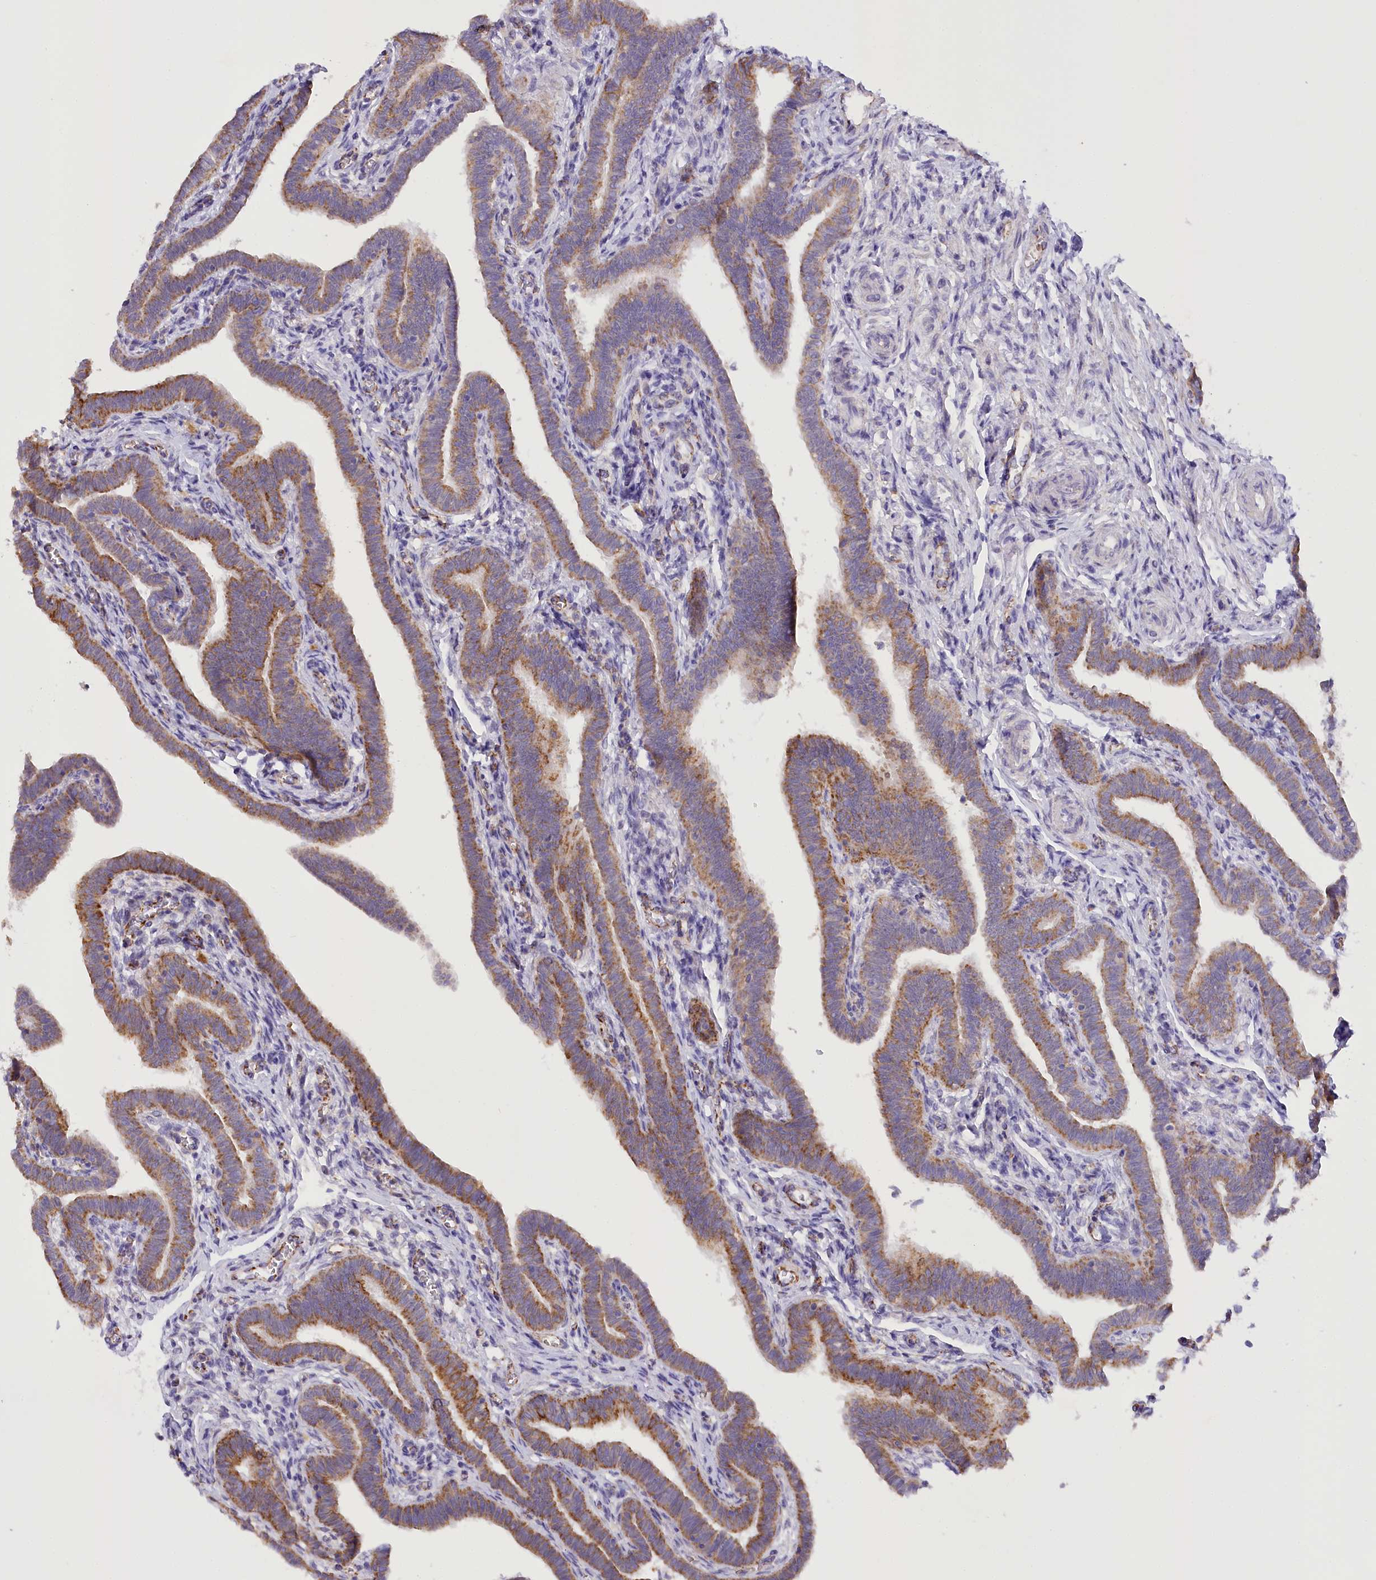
{"staining": {"intensity": "moderate", "quantity": ">75%", "location": "cytoplasmic/membranous"}, "tissue": "fallopian tube", "cell_type": "Glandular cells", "image_type": "normal", "snomed": [{"axis": "morphology", "description": "Normal tissue, NOS"}, {"axis": "topography", "description": "Fallopian tube"}], "caption": "An immunohistochemistry (IHC) histopathology image of benign tissue is shown. Protein staining in brown highlights moderate cytoplasmic/membranous positivity in fallopian tube within glandular cells.", "gene": "DCUN1D1", "patient": {"sex": "female", "age": 36}}